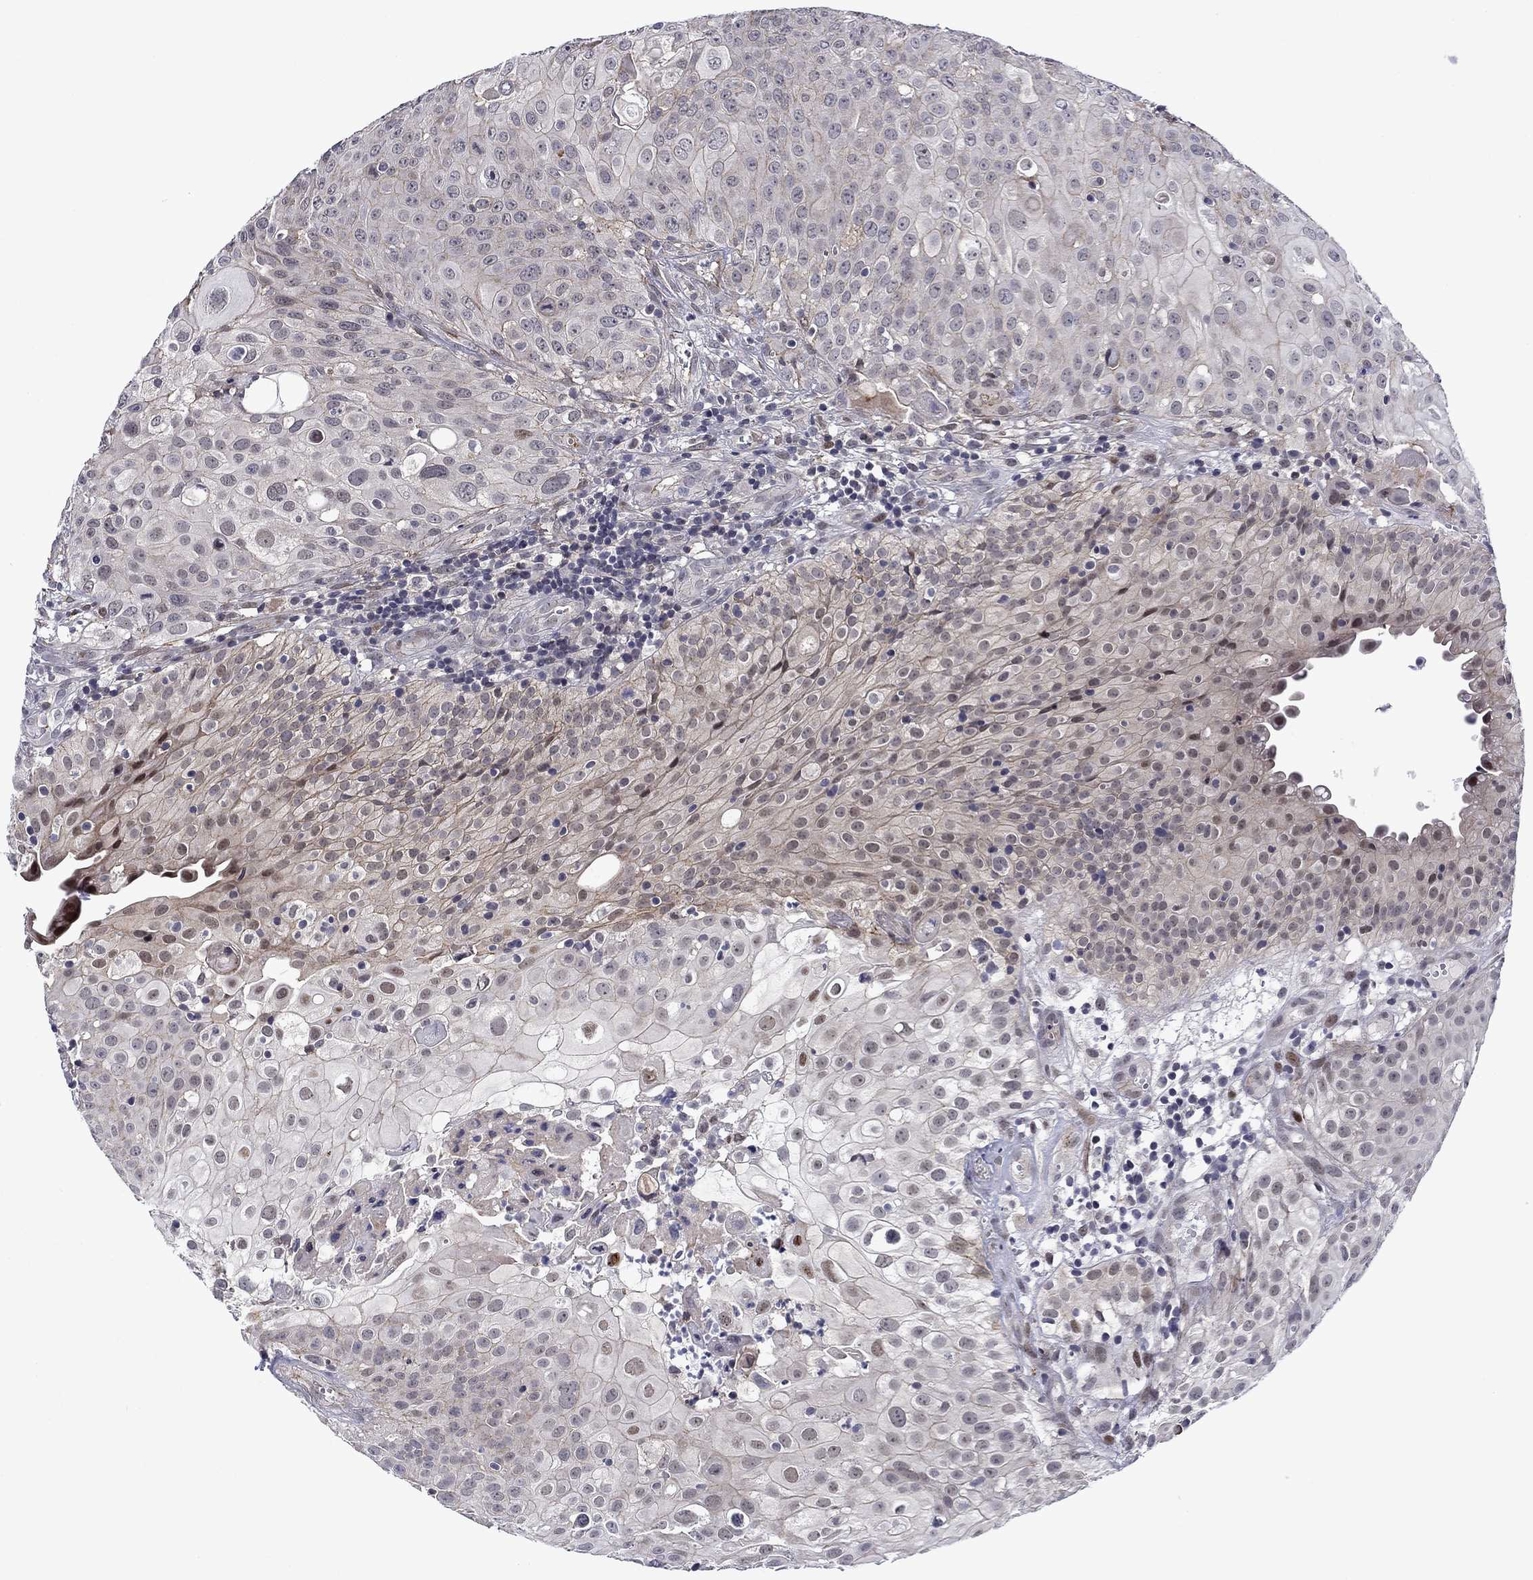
{"staining": {"intensity": "negative", "quantity": "none", "location": "none"}, "tissue": "urothelial cancer", "cell_type": "Tumor cells", "image_type": "cancer", "snomed": [{"axis": "morphology", "description": "Urothelial carcinoma, High grade"}, {"axis": "topography", "description": "Urinary bladder"}], "caption": "Human urothelial cancer stained for a protein using immunohistochemistry demonstrates no expression in tumor cells.", "gene": "B3GAT1", "patient": {"sex": "female", "age": 79}}